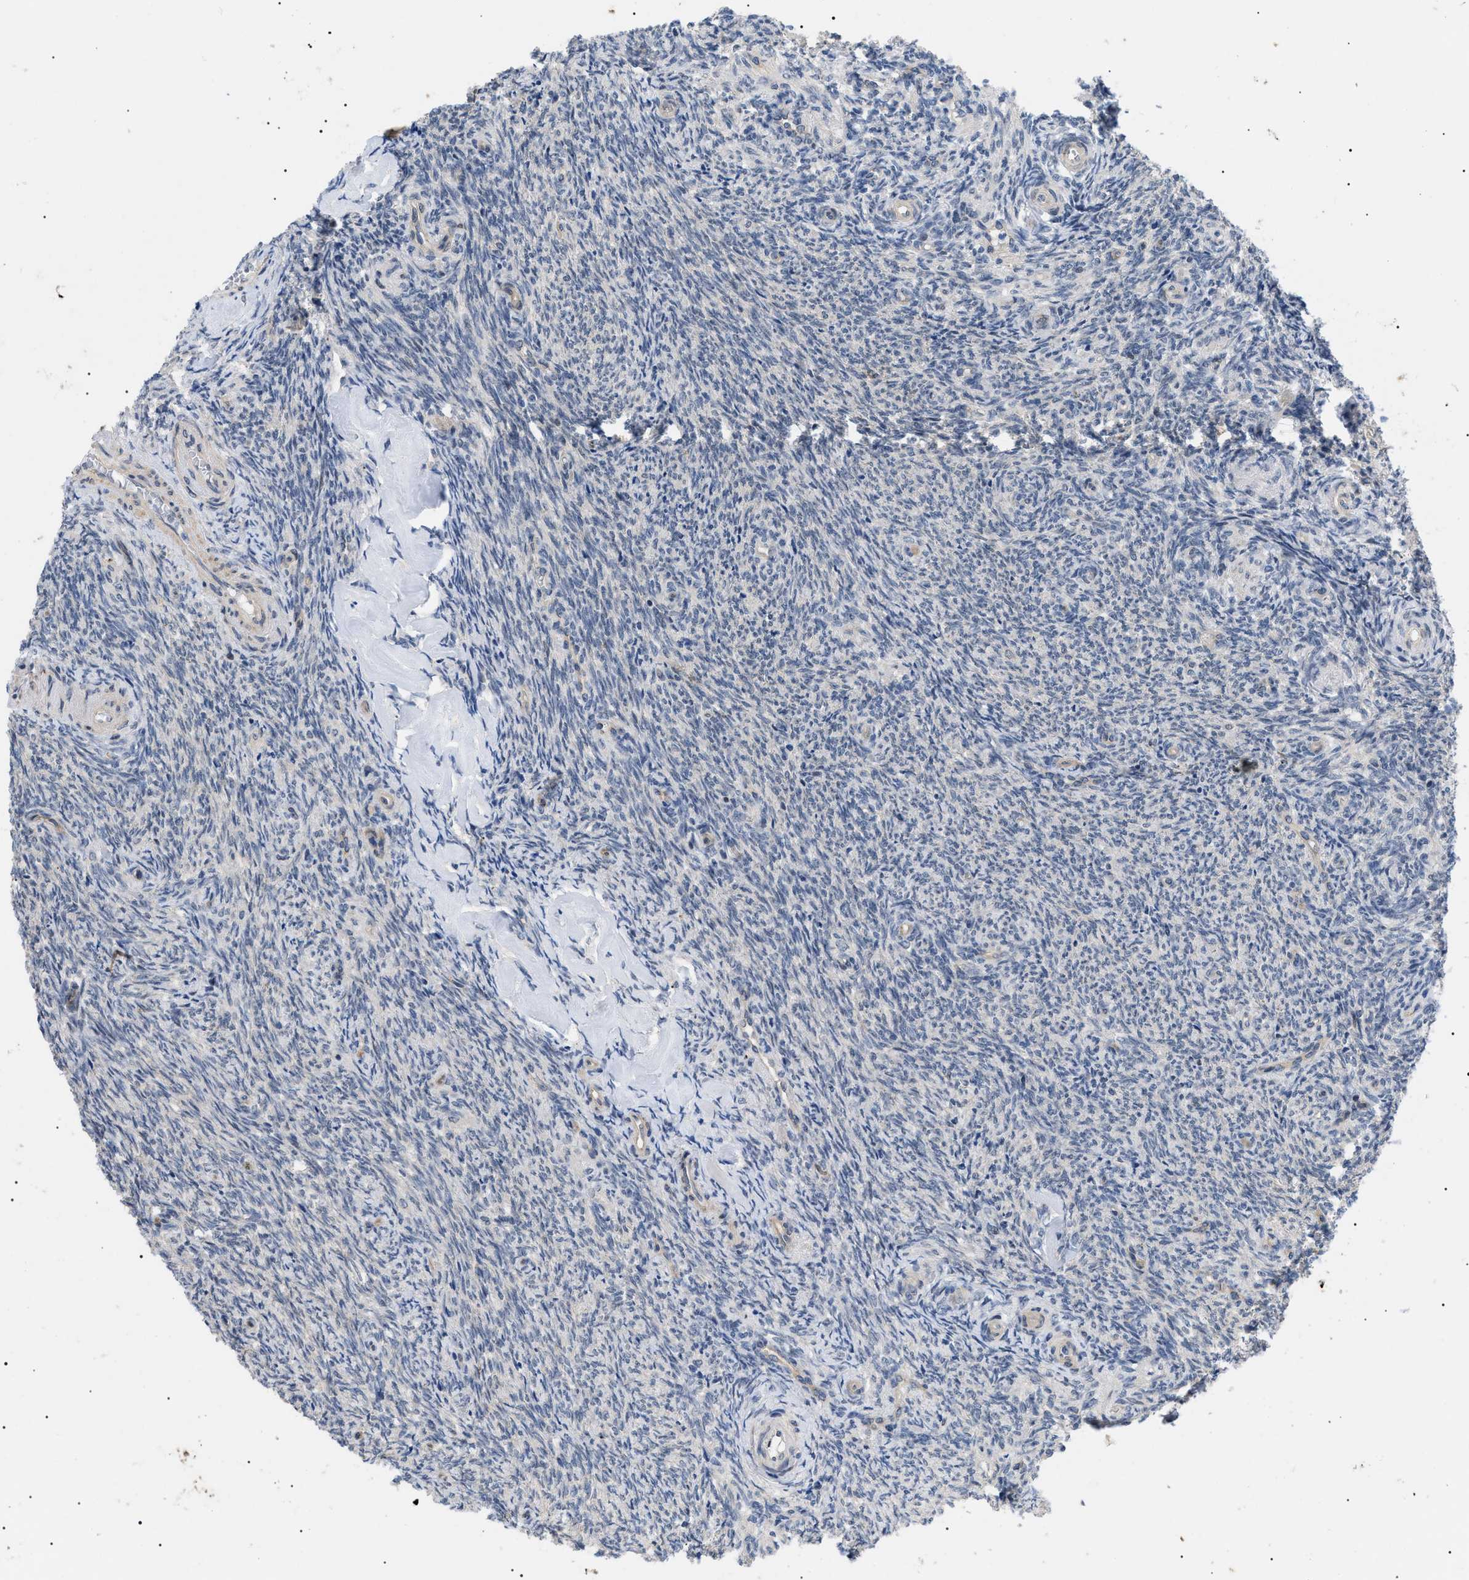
{"staining": {"intensity": "negative", "quantity": "none", "location": "none"}, "tissue": "ovary", "cell_type": "Follicle cells", "image_type": "normal", "snomed": [{"axis": "morphology", "description": "Normal tissue, NOS"}, {"axis": "topography", "description": "Ovary"}], "caption": "A micrograph of ovary stained for a protein exhibits no brown staining in follicle cells.", "gene": "GARRE1", "patient": {"sex": "female", "age": 41}}